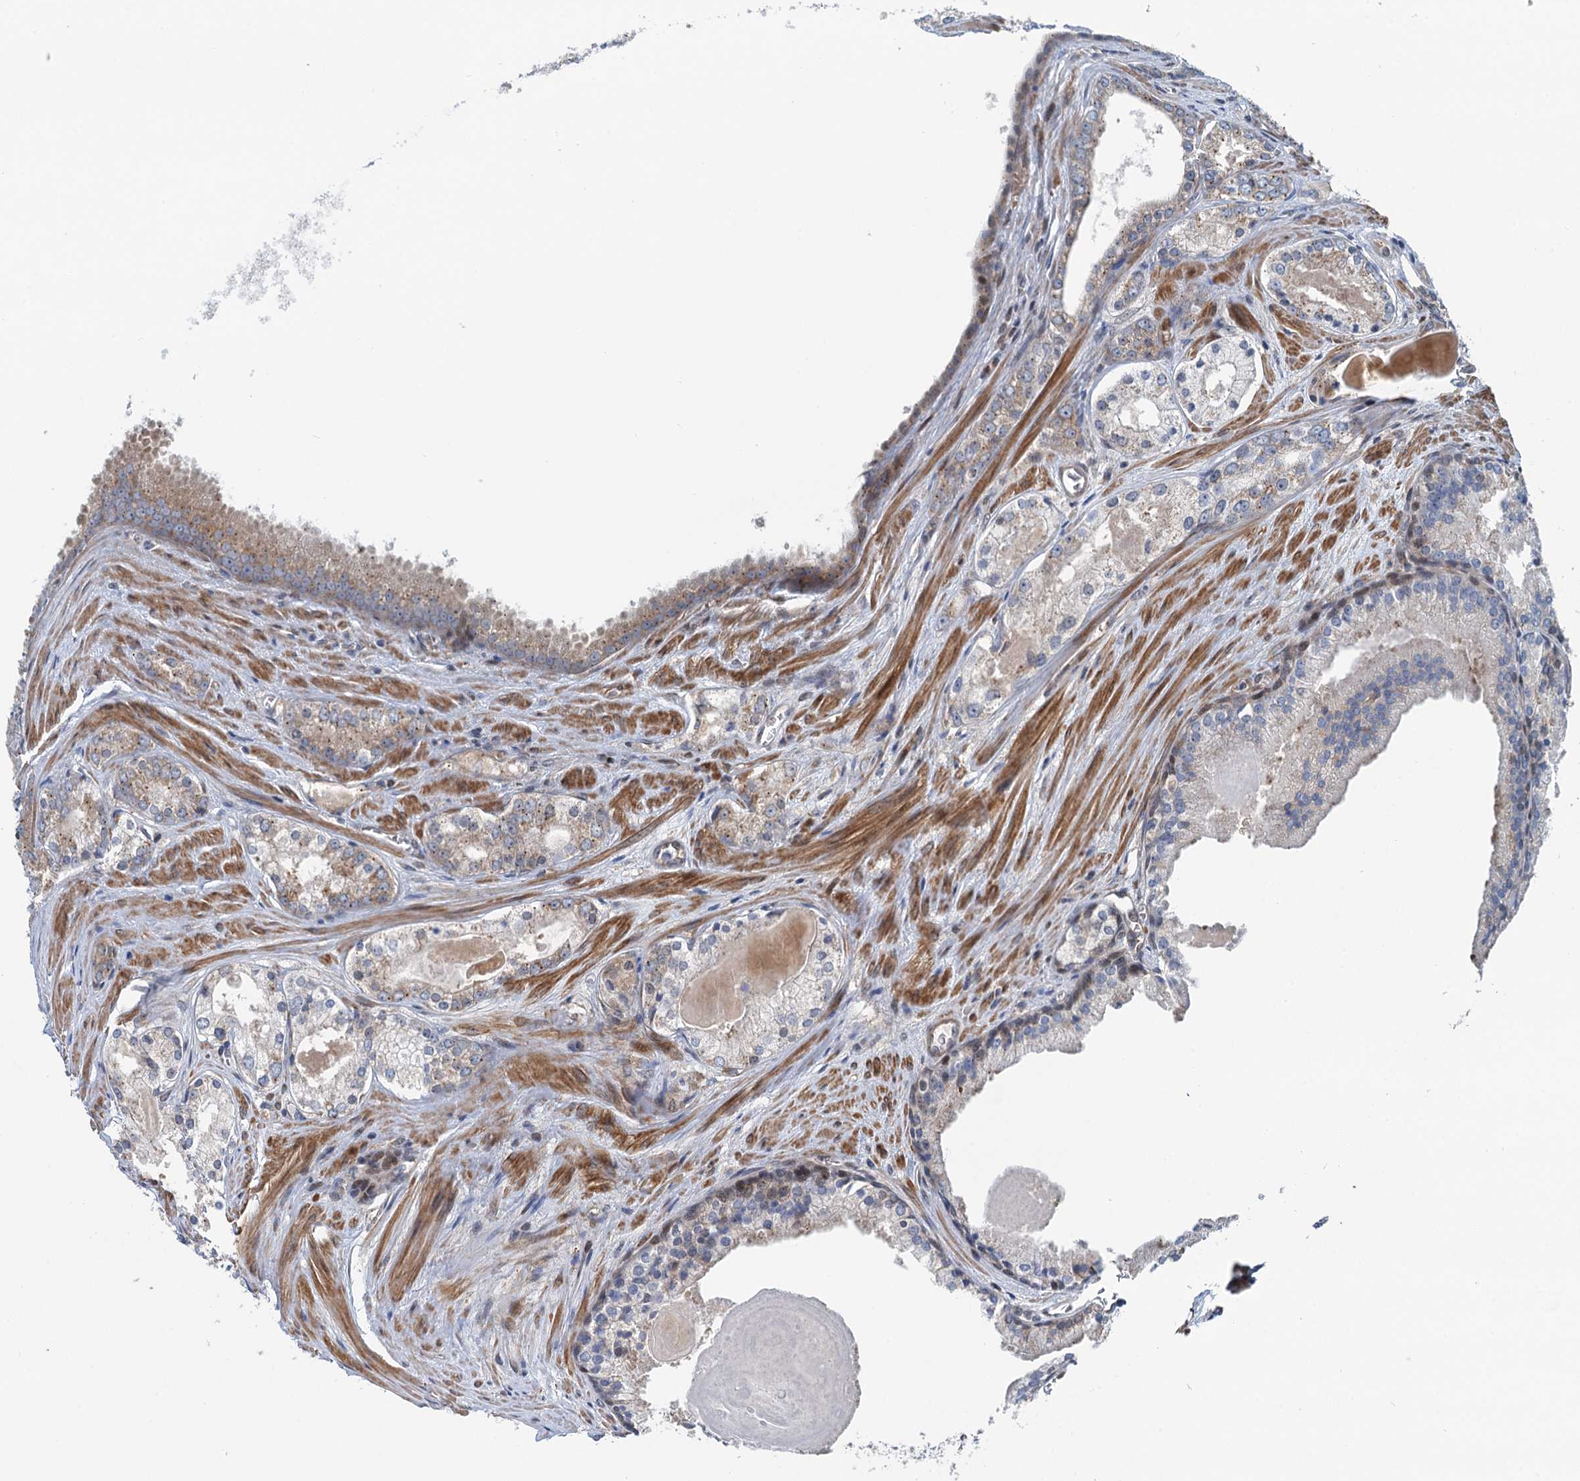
{"staining": {"intensity": "weak", "quantity": "<25%", "location": "cytoplasmic/membranous"}, "tissue": "prostate cancer", "cell_type": "Tumor cells", "image_type": "cancer", "snomed": [{"axis": "morphology", "description": "Adenocarcinoma, Low grade"}, {"axis": "topography", "description": "Prostate"}], "caption": "Immunohistochemistry image of neoplastic tissue: prostate cancer stained with DAB displays no significant protein staining in tumor cells.", "gene": "DYNC2I2", "patient": {"sex": "male", "age": 54}}